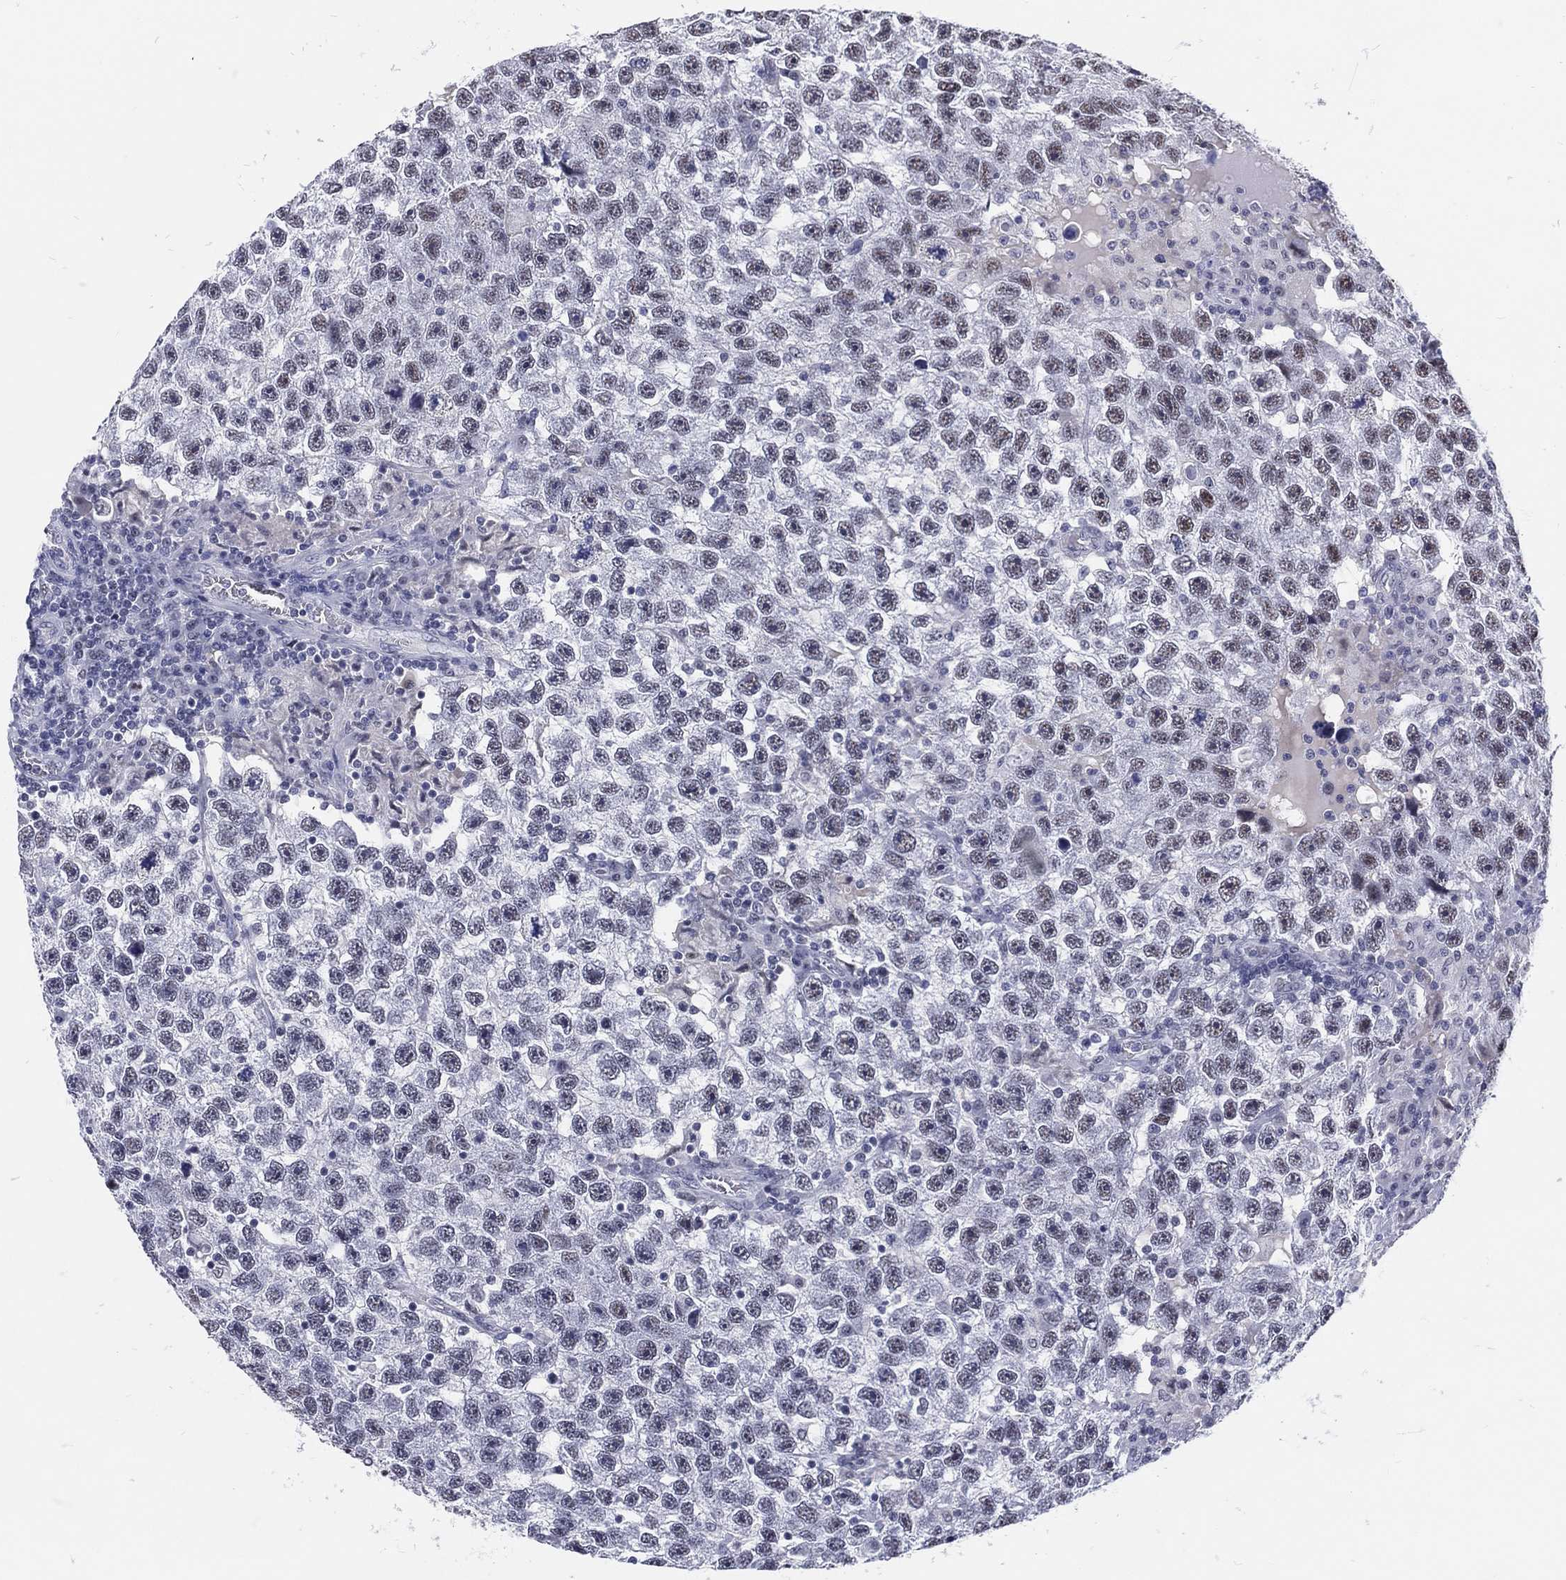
{"staining": {"intensity": "weak", "quantity": "<25%", "location": "nuclear"}, "tissue": "testis cancer", "cell_type": "Tumor cells", "image_type": "cancer", "snomed": [{"axis": "morphology", "description": "Seminoma, NOS"}, {"axis": "topography", "description": "Testis"}], "caption": "Tumor cells show no significant positivity in testis cancer.", "gene": "MAPK8IP1", "patient": {"sex": "male", "age": 26}}